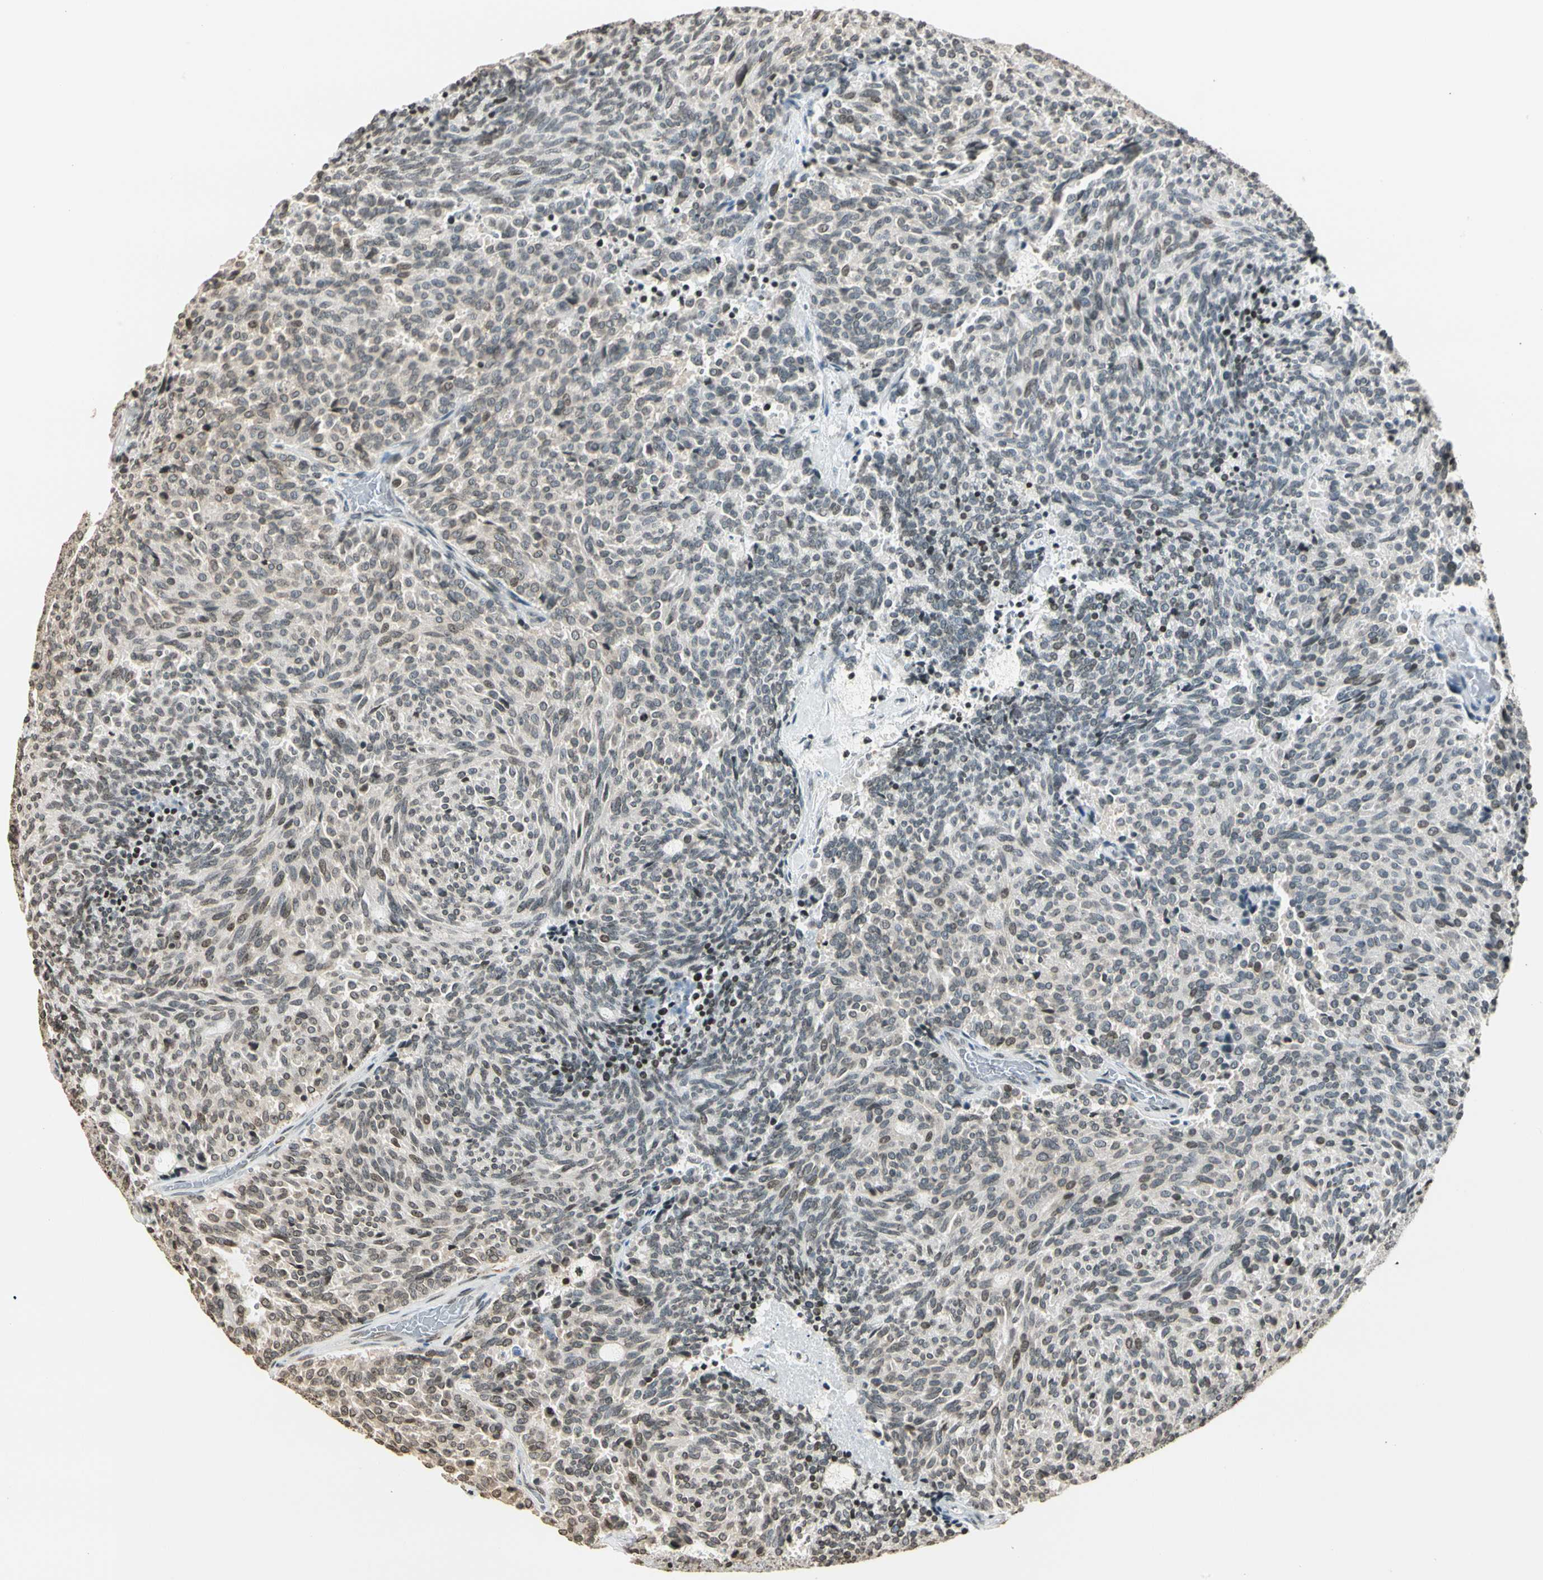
{"staining": {"intensity": "weak", "quantity": "<25%", "location": "nuclear"}, "tissue": "carcinoid", "cell_type": "Tumor cells", "image_type": "cancer", "snomed": [{"axis": "morphology", "description": "Carcinoid, malignant, NOS"}, {"axis": "topography", "description": "Pancreas"}], "caption": "Immunohistochemistry (IHC) of human malignant carcinoid displays no positivity in tumor cells.", "gene": "FER", "patient": {"sex": "female", "age": 54}}